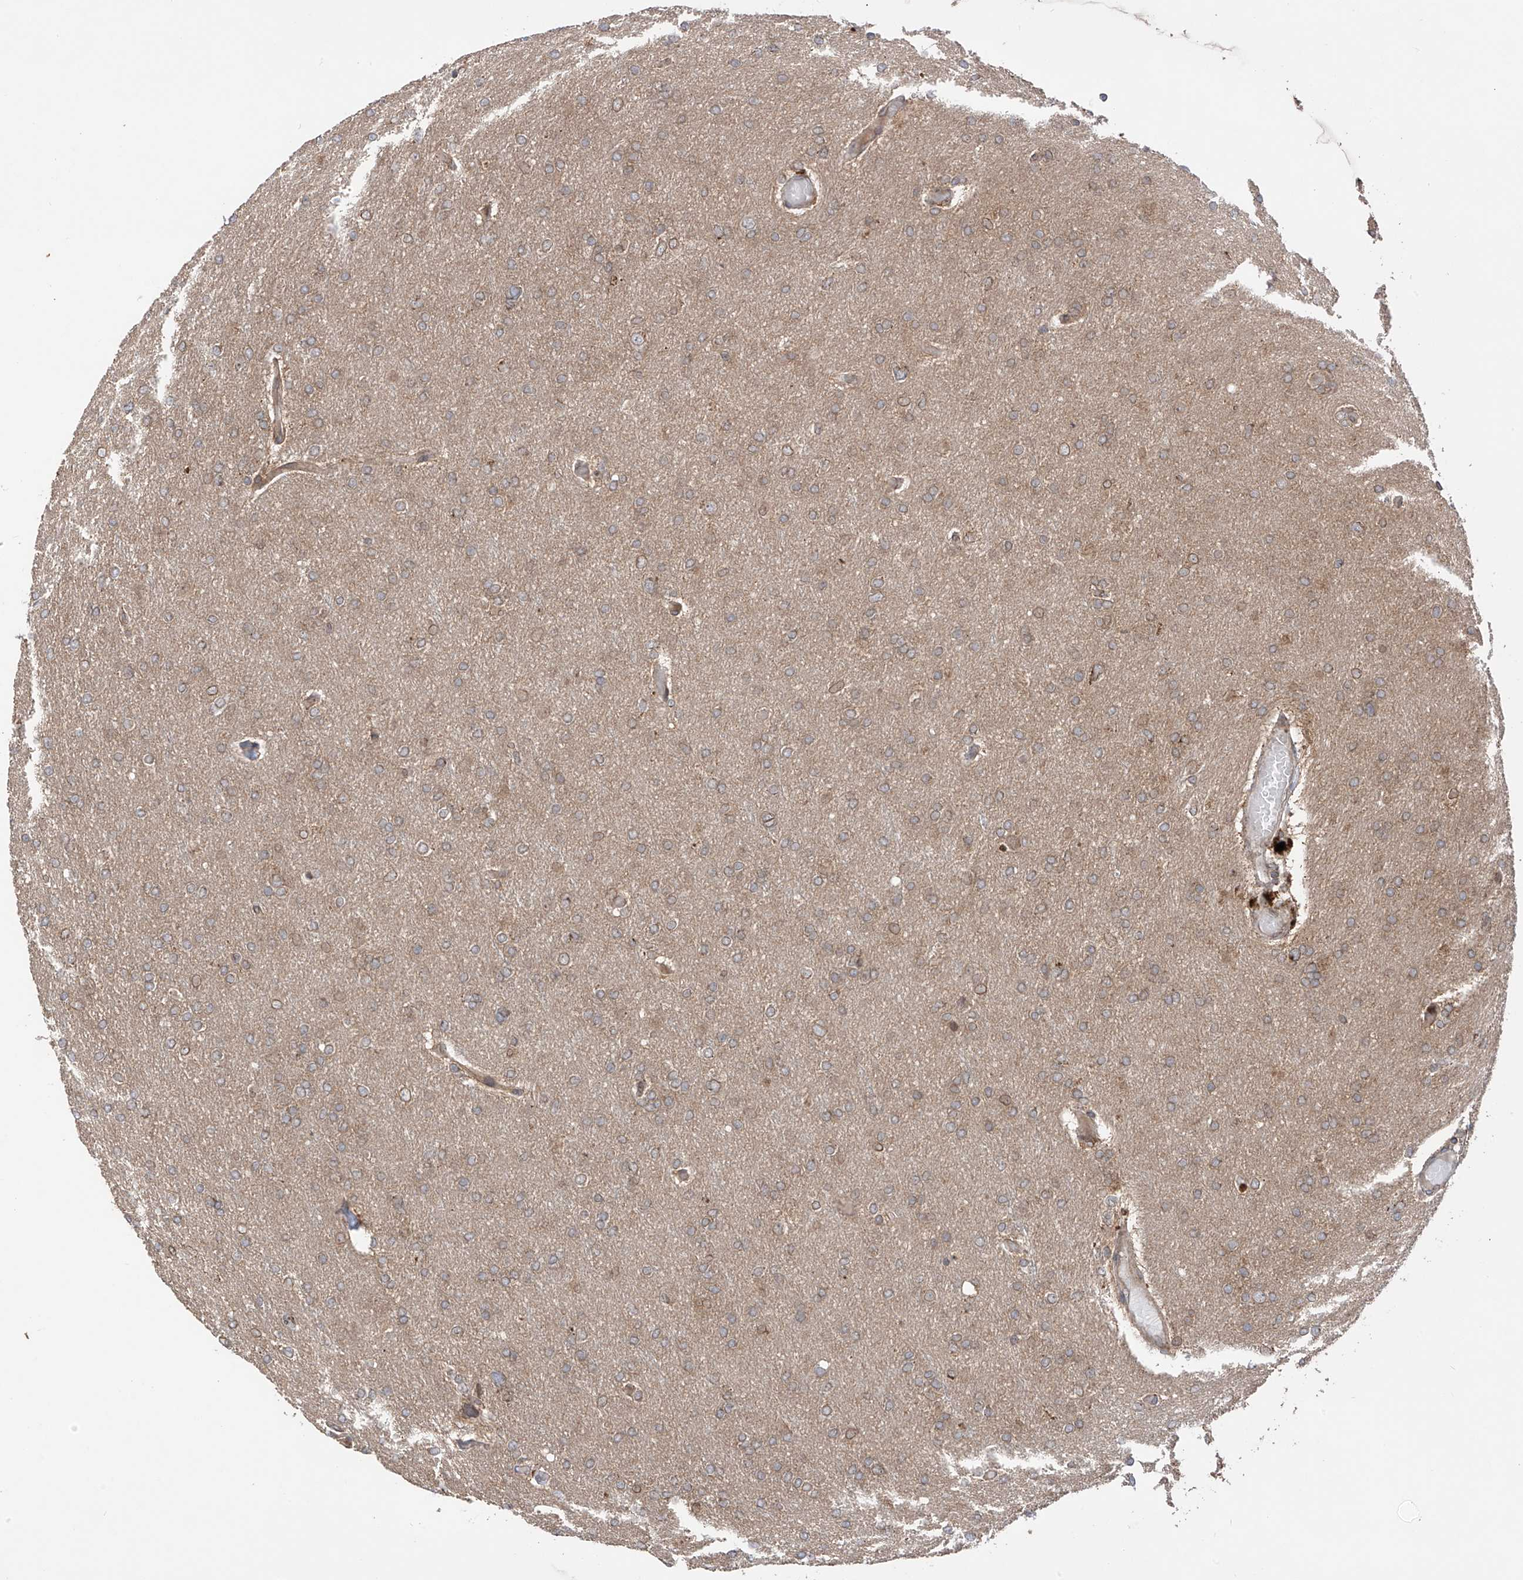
{"staining": {"intensity": "weak", "quantity": "<25%", "location": "cytoplasmic/membranous,nuclear"}, "tissue": "glioma", "cell_type": "Tumor cells", "image_type": "cancer", "snomed": [{"axis": "morphology", "description": "Glioma, malignant, High grade"}, {"axis": "topography", "description": "Cerebral cortex"}], "caption": "Glioma was stained to show a protein in brown. There is no significant expression in tumor cells.", "gene": "AHCTF1", "patient": {"sex": "female", "age": 36}}